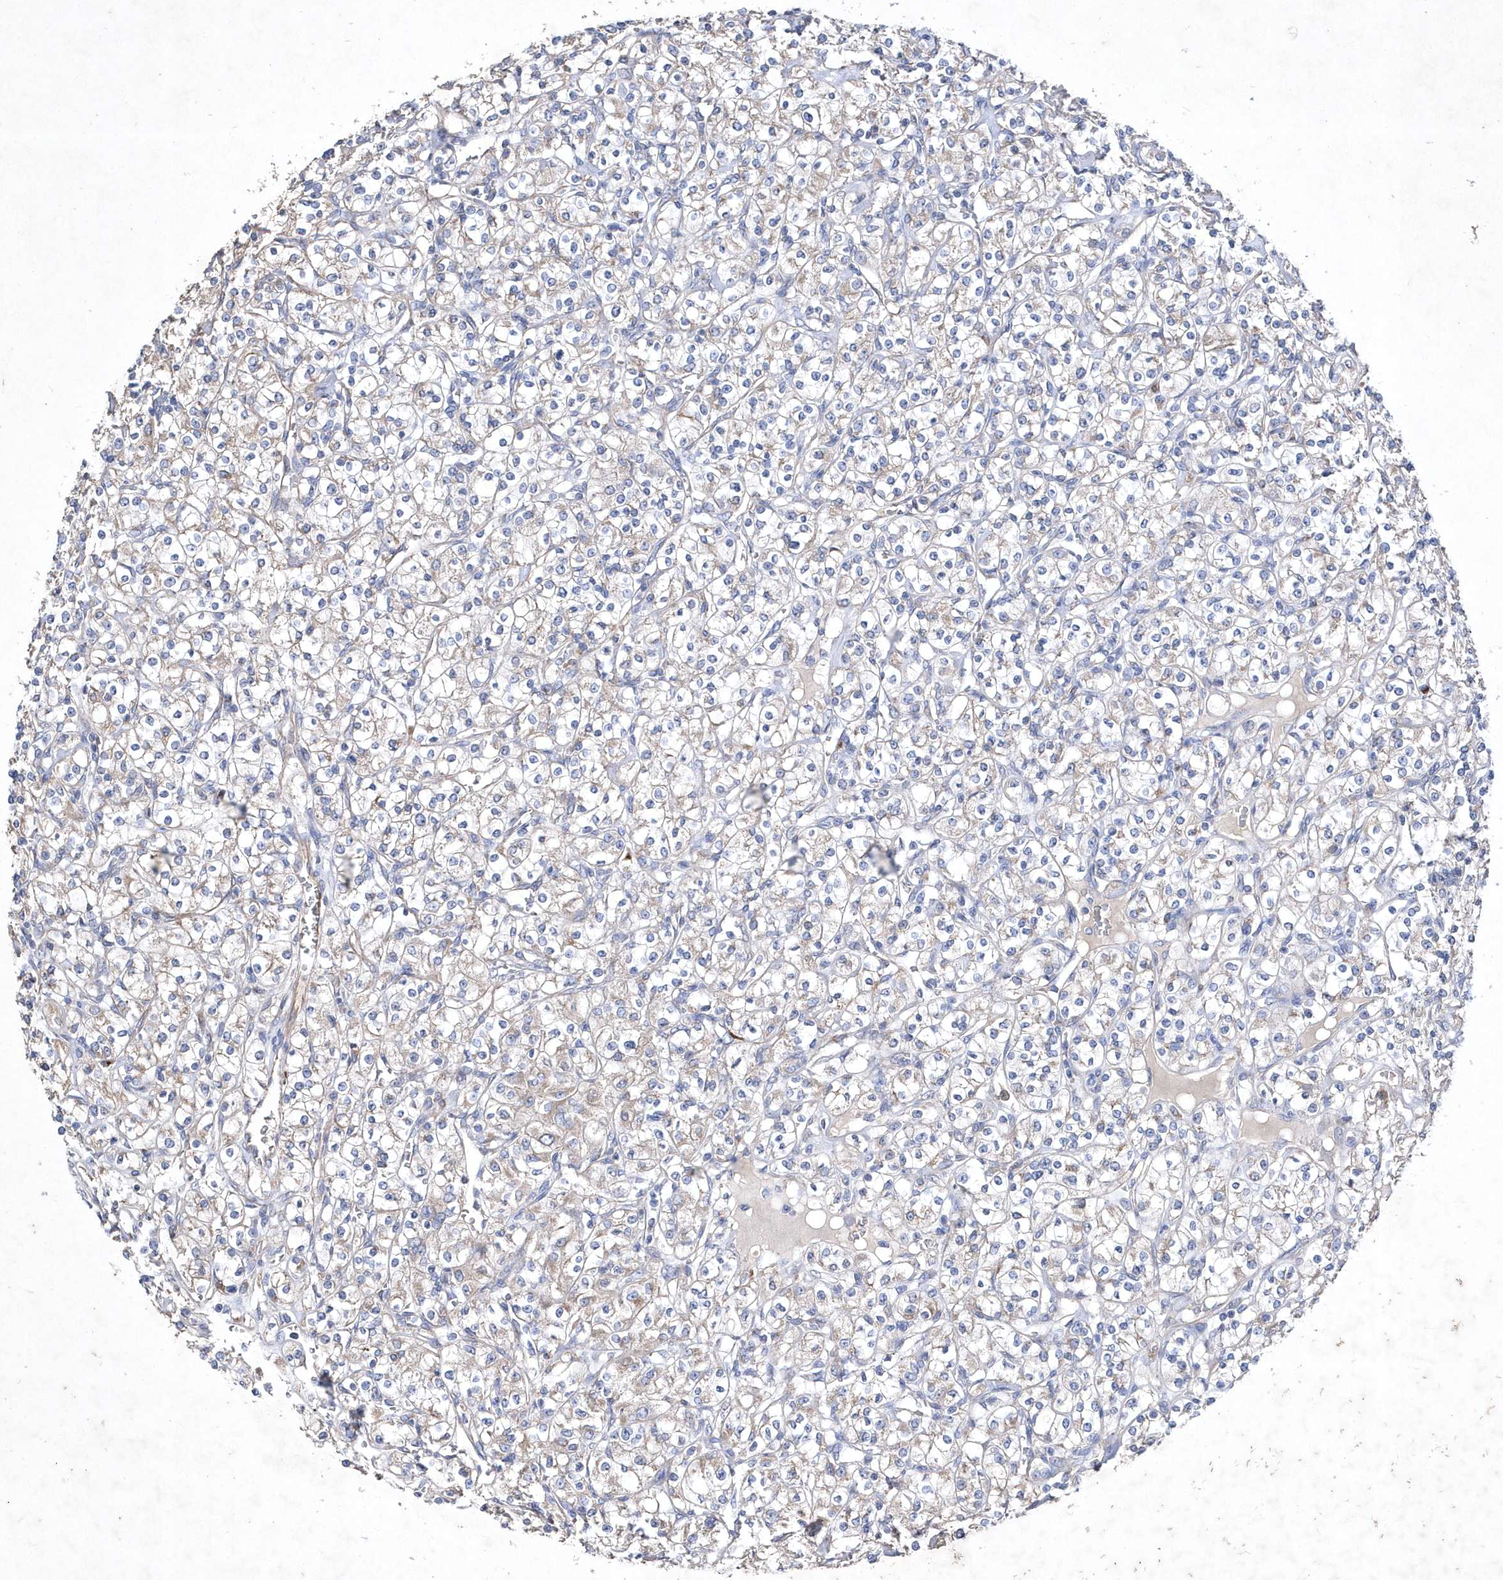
{"staining": {"intensity": "weak", "quantity": "25%-75%", "location": "cytoplasmic/membranous"}, "tissue": "renal cancer", "cell_type": "Tumor cells", "image_type": "cancer", "snomed": [{"axis": "morphology", "description": "Adenocarcinoma, NOS"}, {"axis": "topography", "description": "Kidney"}], "caption": "This photomicrograph displays immunohistochemistry staining of renal adenocarcinoma, with low weak cytoplasmic/membranous positivity in approximately 25%-75% of tumor cells.", "gene": "METTL8", "patient": {"sex": "male", "age": 77}}